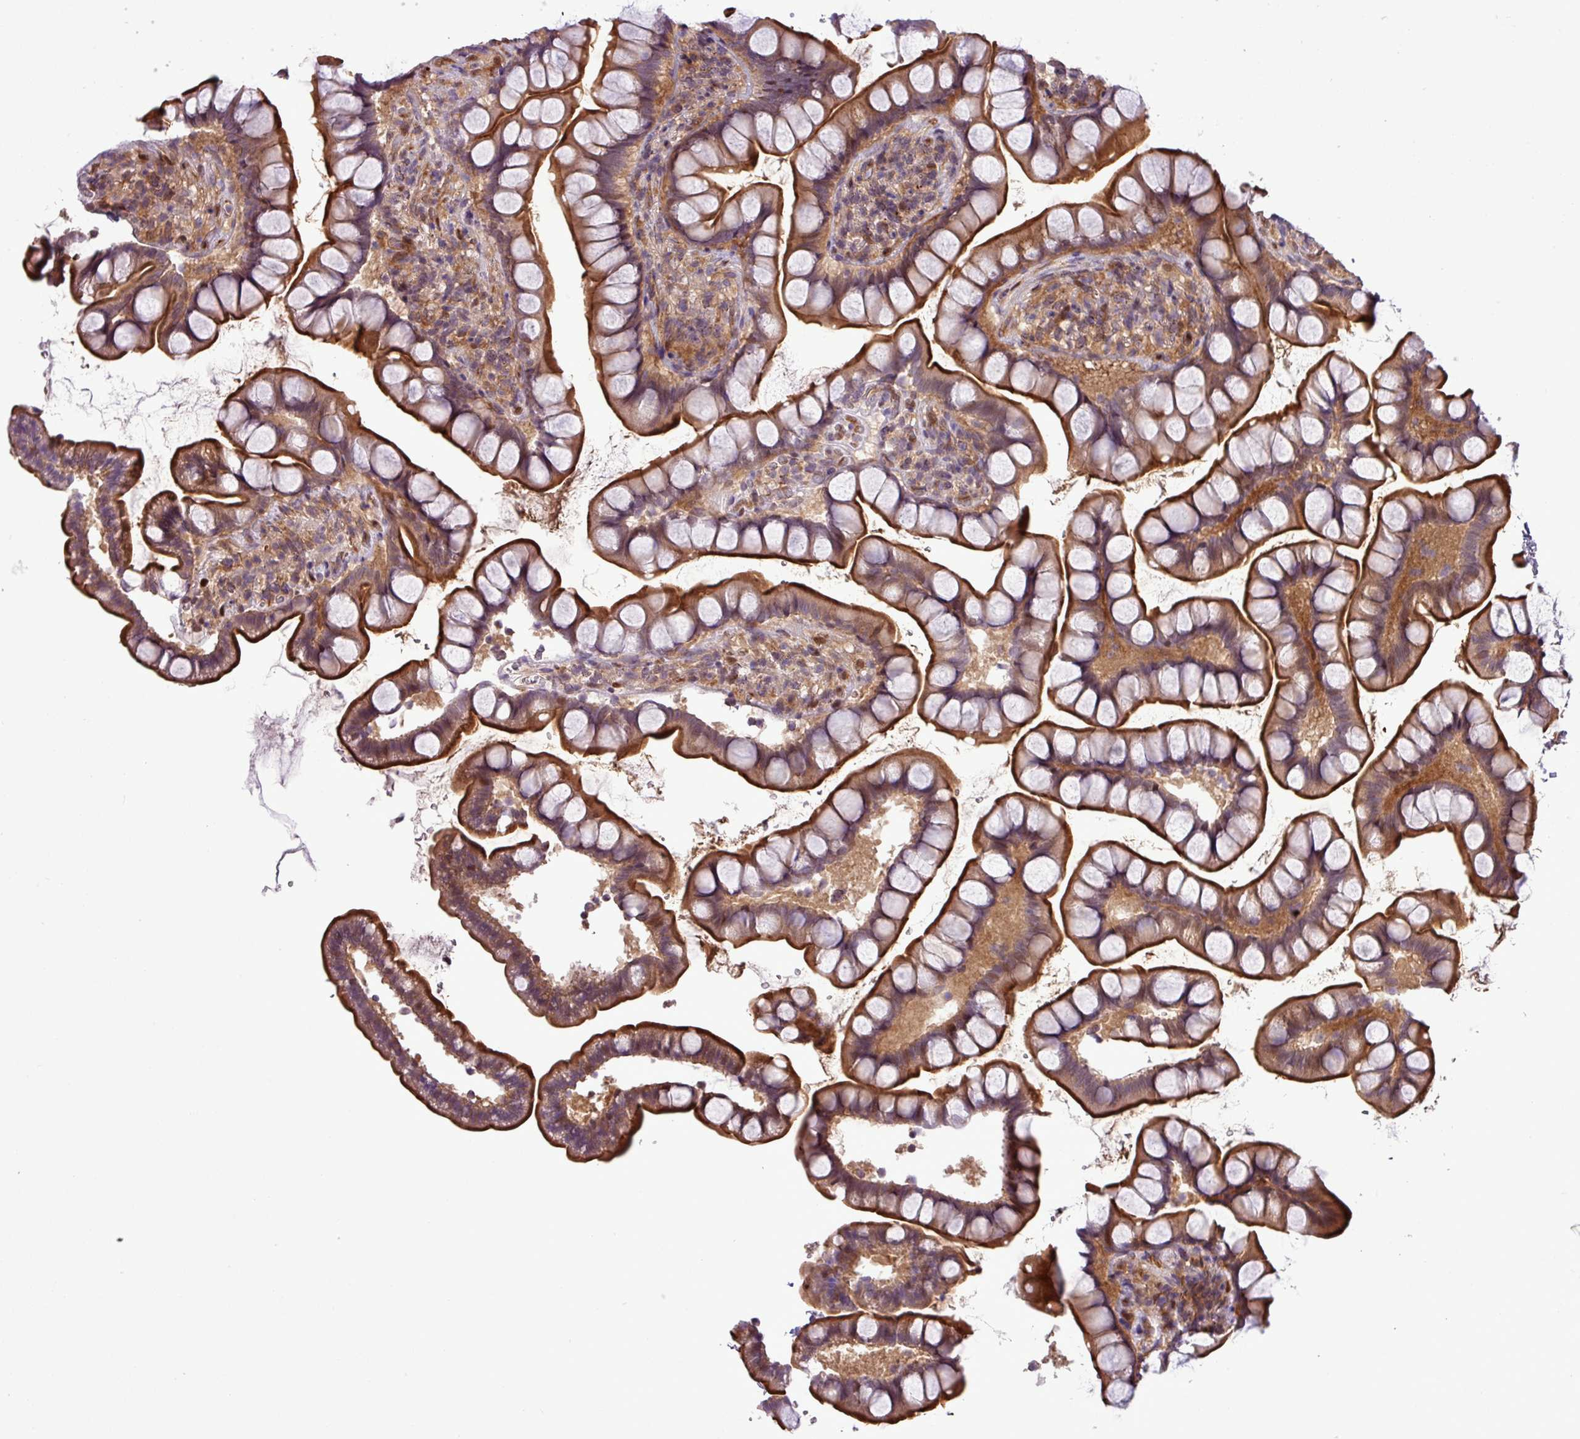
{"staining": {"intensity": "strong", "quantity": ">75%", "location": "cytoplasmic/membranous"}, "tissue": "small intestine", "cell_type": "Glandular cells", "image_type": "normal", "snomed": [{"axis": "morphology", "description": "Normal tissue, NOS"}, {"axis": "topography", "description": "Small intestine"}], "caption": "An image of small intestine stained for a protein displays strong cytoplasmic/membranous brown staining in glandular cells. (Brightfield microscopy of DAB IHC at high magnification).", "gene": "CARHSP1", "patient": {"sex": "male", "age": 70}}